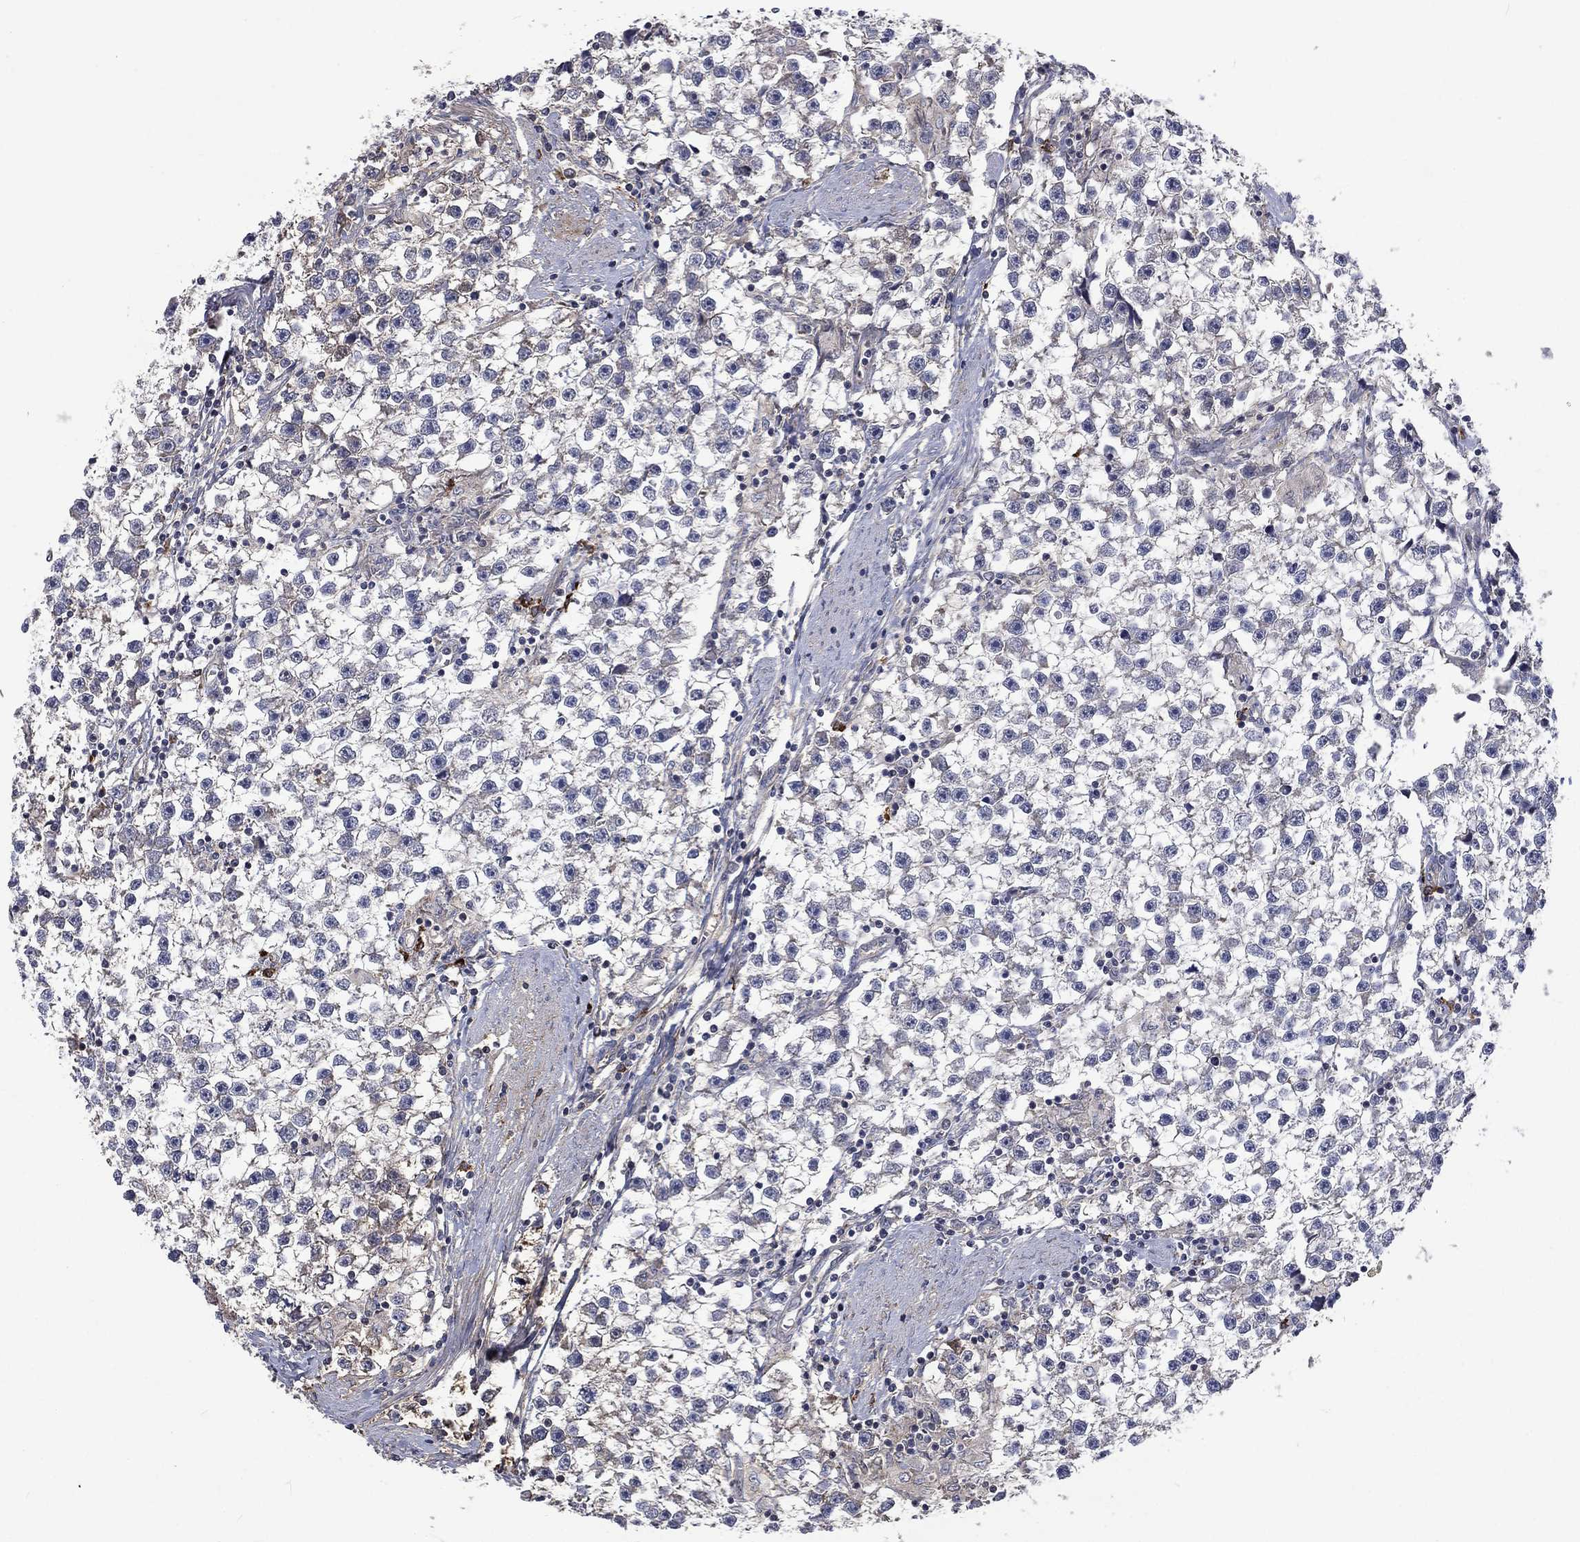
{"staining": {"intensity": "negative", "quantity": "none", "location": "none"}, "tissue": "testis cancer", "cell_type": "Tumor cells", "image_type": "cancer", "snomed": [{"axis": "morphology", "description": "Seminoma, NOS"}, {"axis": "topography", "description": "Testis"}], "caption": "Histopathology image shows no protein staining in tumor cells of seminoma (testis) tissue.", "gene": "VCAN", "patient": {"sex": "male", "age": 59}}